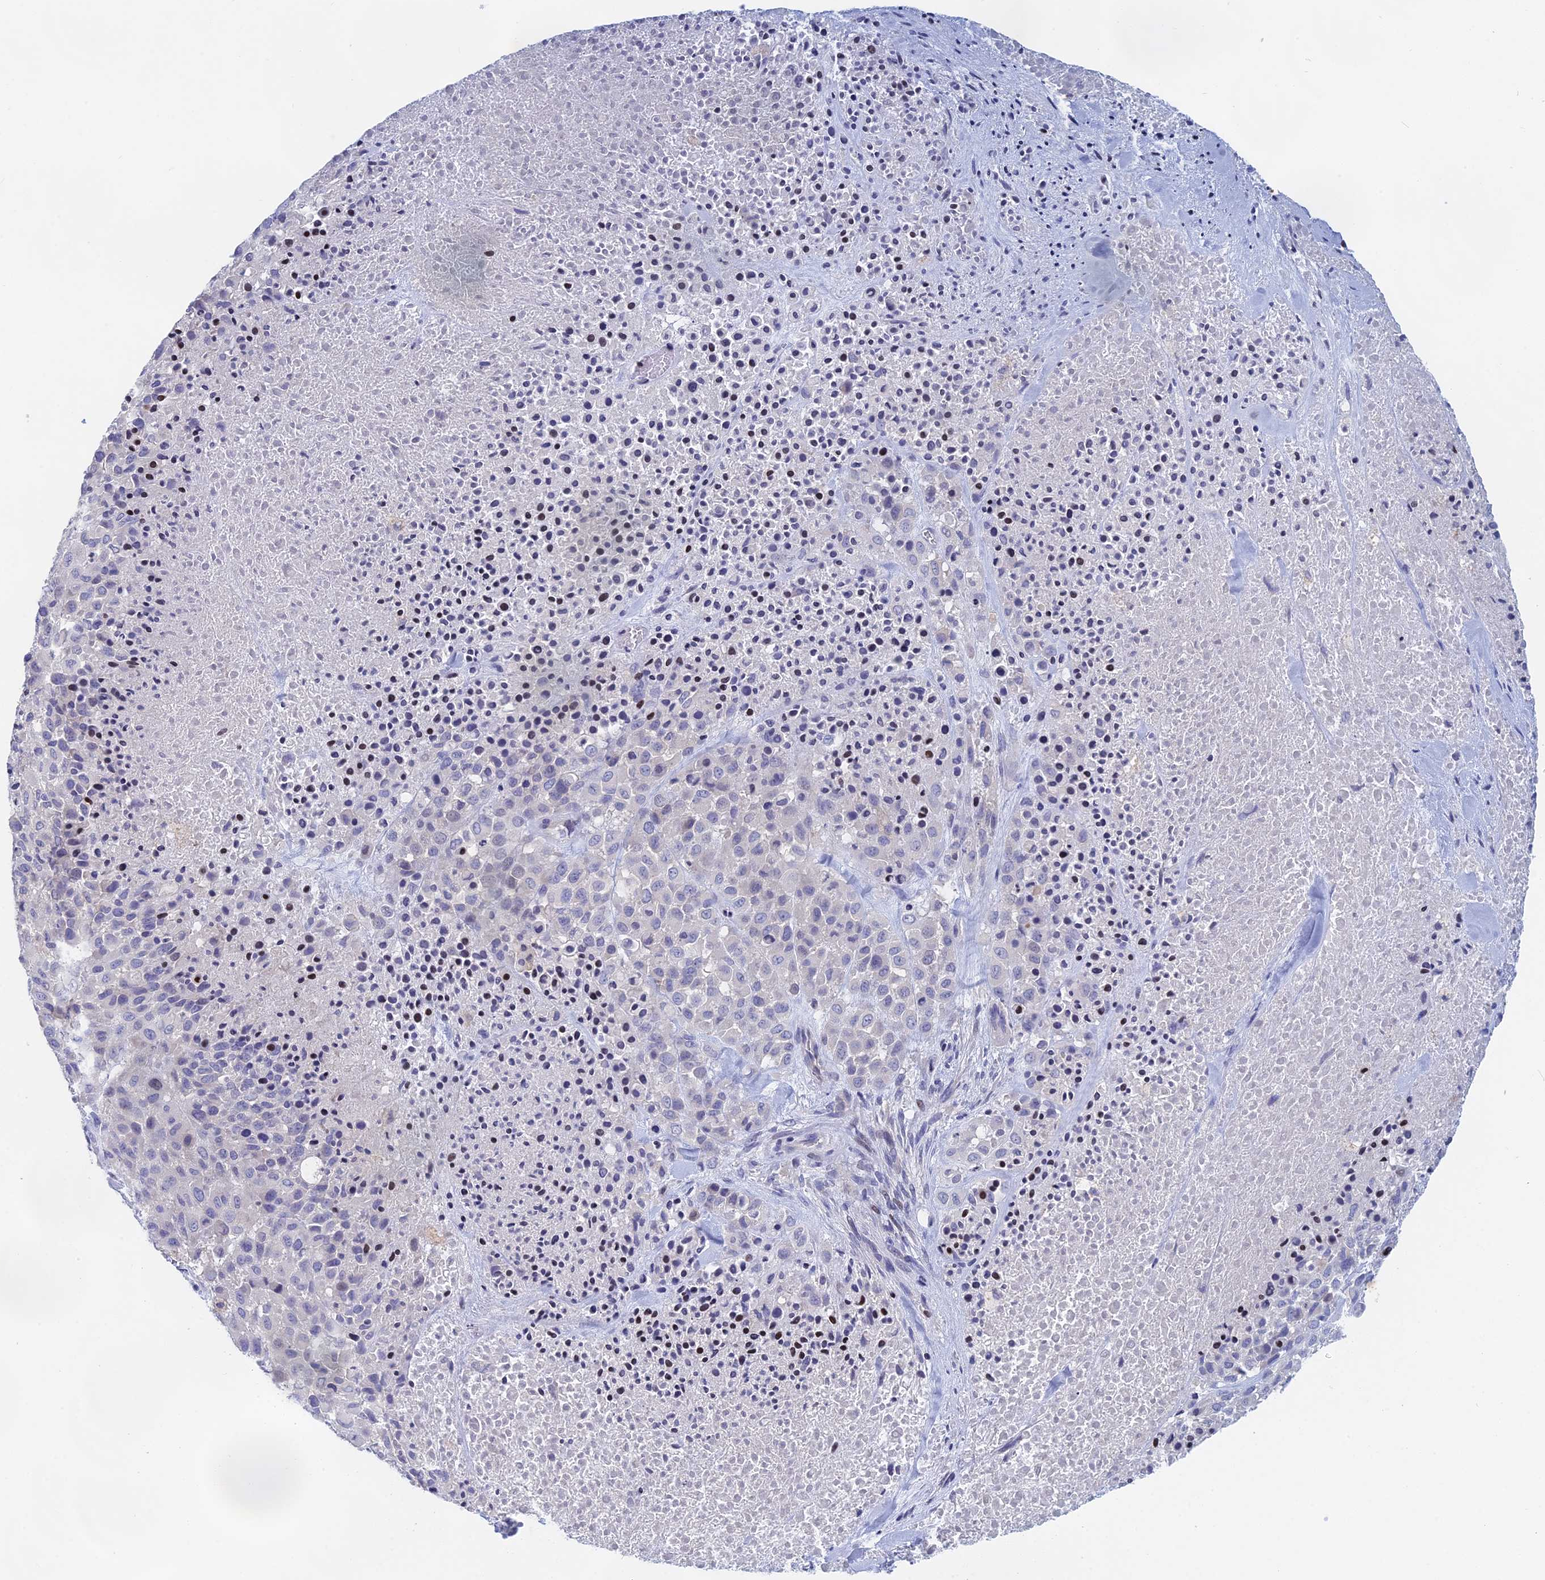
{"staining": {"intensity": "negative", "quantity": "none", "location": "none"}, "tissue": "melanoma", "cell_type": "Tumor cells", "image_type": "cancer", "snomed": [{"axis": "morphology", "description": "Malignant melanoma, Metastatic site"}, {"axis": "topography", "description": "Skin"}], "caption": "Immunohistochemistry of melanoma demonstrates no expression in tumor cells.", "gene": "ACP7", "patient": {"sex": "female", "age": 81}}